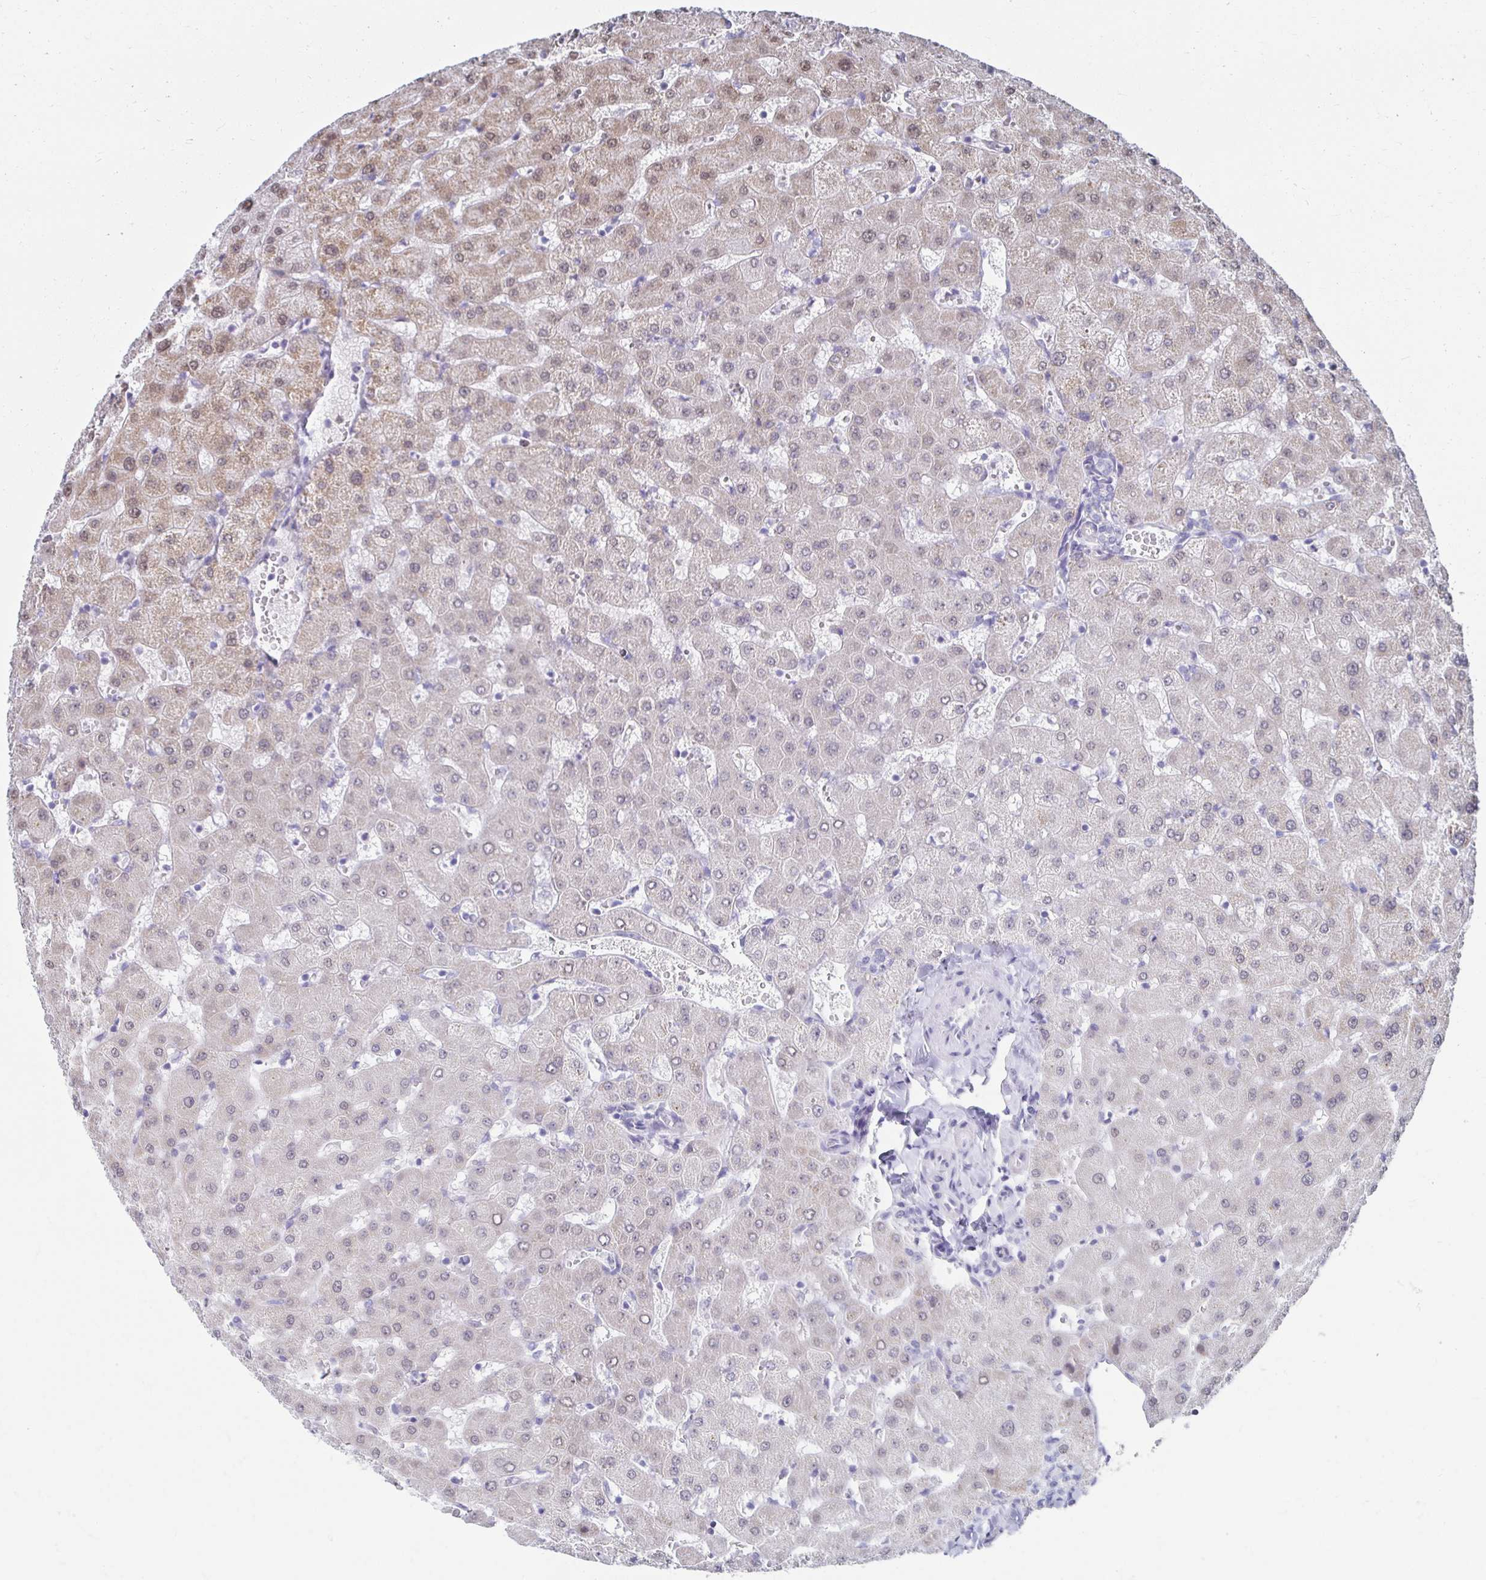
{"staining": {"intensity": "negative", "quantity": "none", "location": "none"}, "tissue": "liver", "cell_type": "Cholangiocytes", "image_type": "normal", "snomed": [{"axis": "morphology", "description": "Normal tissue, NOS"}, {"axis": "topography", "description": "Liver"}], "caption": "Immunohistochemistry (IHC) photomicrograph of benign liver: human liver stained with DAB exhibits no significant protein positivity in cholangiocytes.", "gene": "NOCT", "patient": {"sex": "female", "age": 63}}